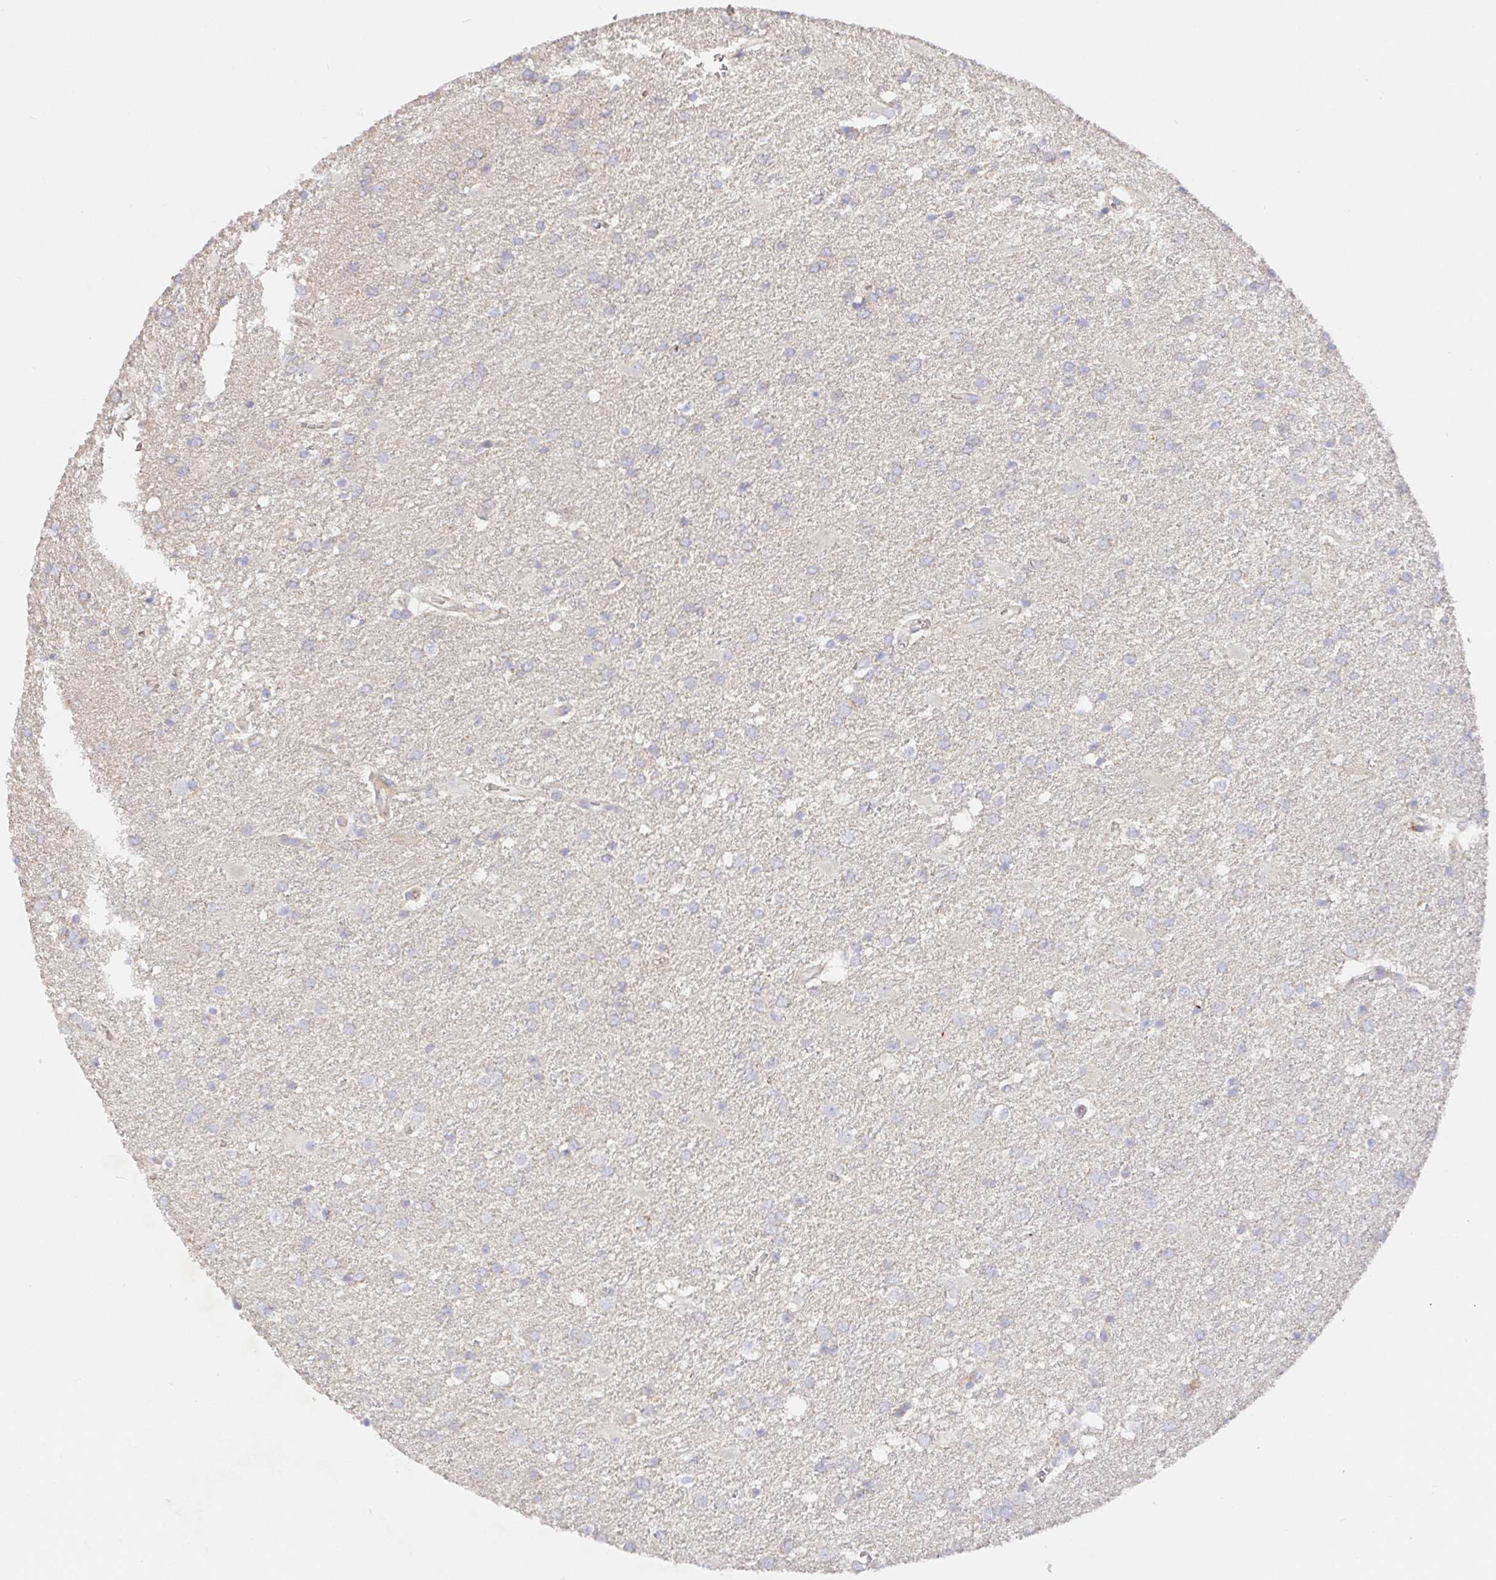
{"staining": {"intensity": "negative", "quantity": "none", "location": "none"}, "tissue": "glioma", "cell_type": "Tumor cells", "image_type": "cancer", "snomed": [{"axis": "morphology", "description": "Glioma, malignant, Low grade"}, {"axis": "topography", "description": "Brain"}], "caption": "The immunohistochemistry (IHC) photomicrograph has no significant positivity in tumor cells of malignant glioma (low-grade) tissue.", "gene": "IRAK2", "patient": {"sex": "male", "age": 66}}